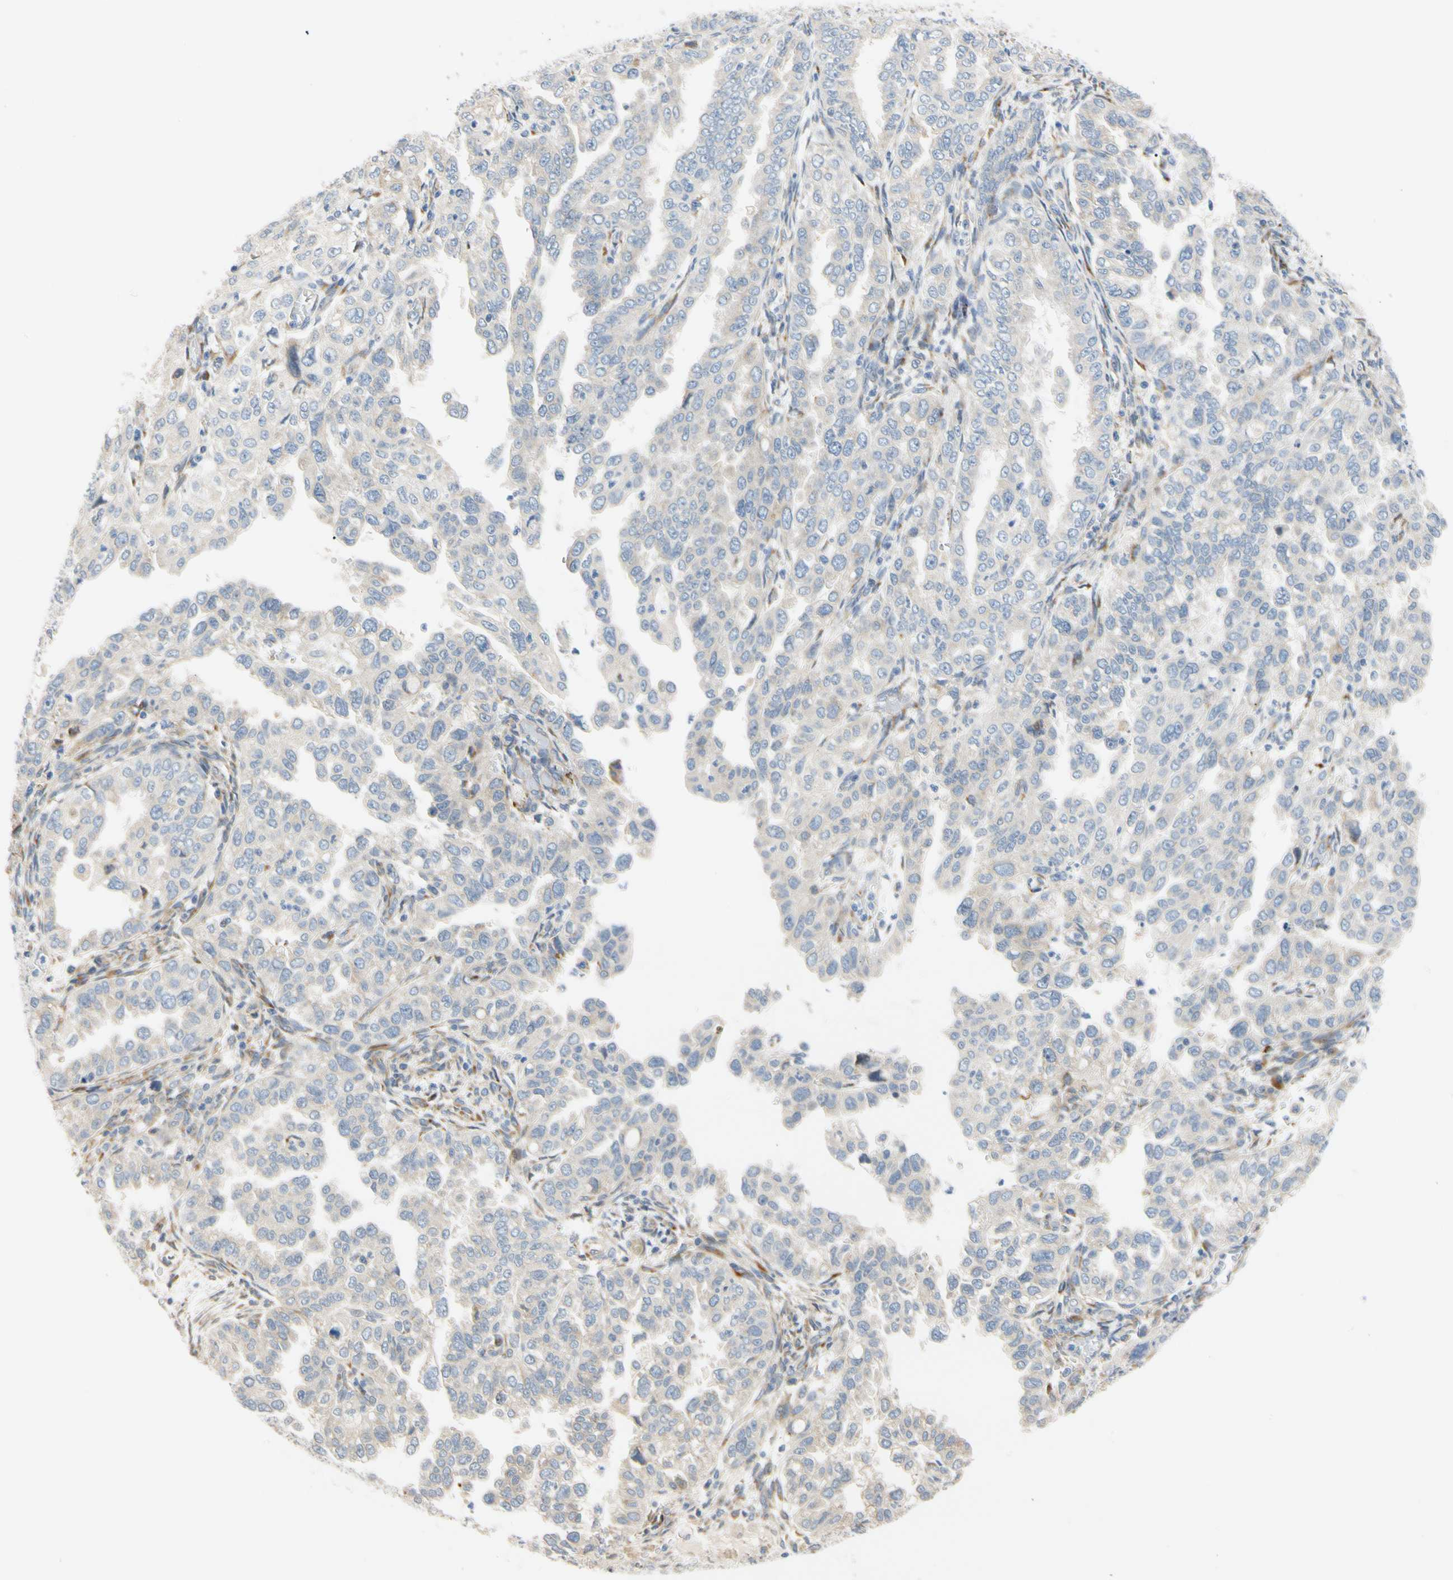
{"staining": {"intensity": "negative", "quantity": "none", "location": "none"}, "tissue": "endometrial cancer", "cell_type": "Tumor cells", "image_type": "cancer", "snomed": [{"axis": "morphology", "description": "Adenocarcinoma, NOS"}, {"axis": "topography", "description": "Endometrium"}], "caption": "Endometrial adenocarcinoma stained for a protein using immunohistochemistry reveals no staining tumor cells.", "gene": "ZNF236", "patient": {"sex": "female", "age": 85}}